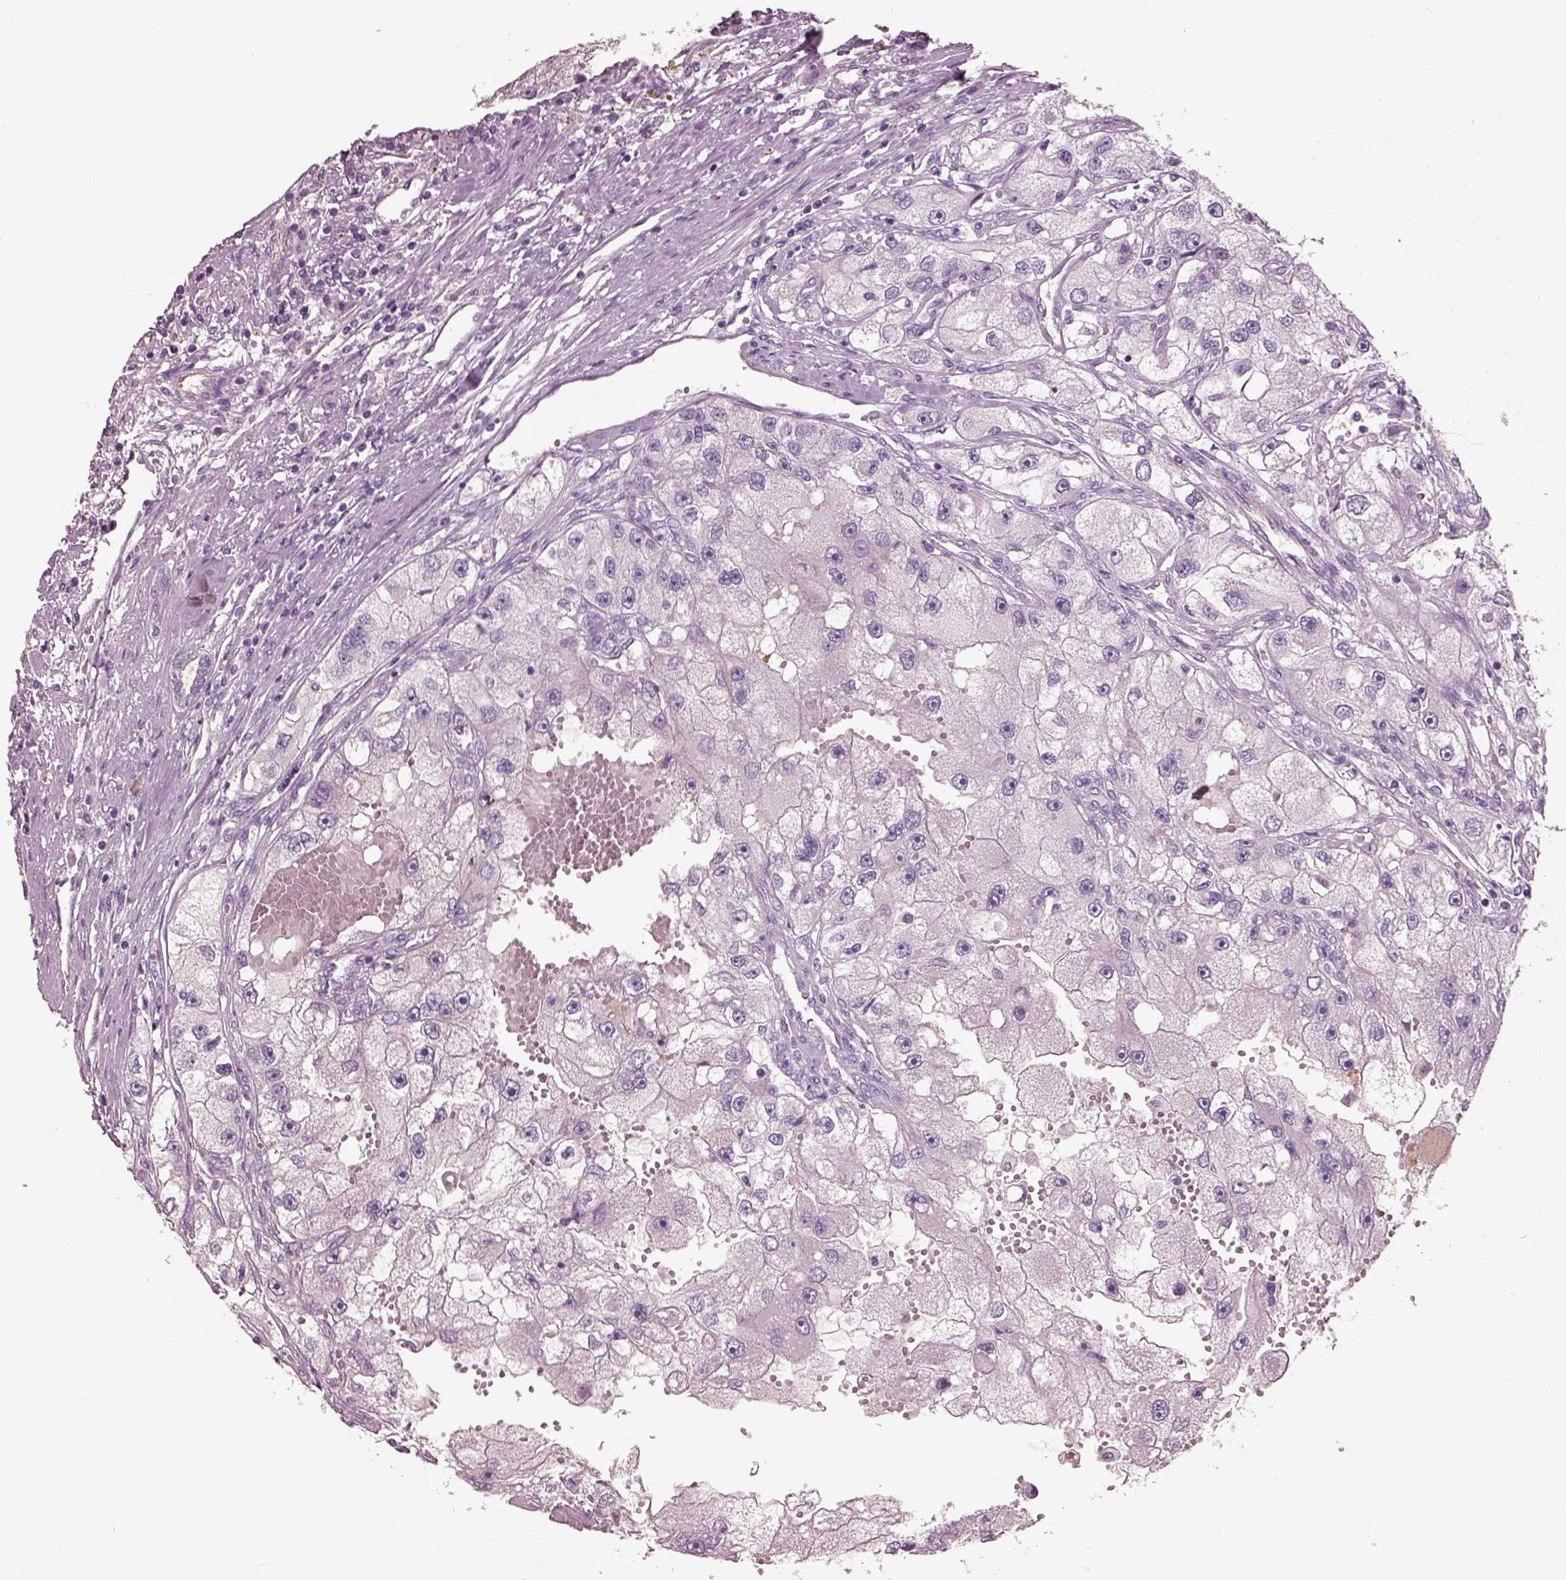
{"staining": {"intensity": "negative", "quantity": "none", "location": "none"}, "tissue": "renal cancer", "cell_type": "Tumor cells", "image_type": "cancer", "snomed": [{"axis": "morphology", "description": "Adenocarcinoma, NOS"}, {"axis": "topography", "description": "Kidney"}], "caption": "There is no significant expression in tumor cells of renal adenocarcinoma.", "gene": "IGLL1", "patient": {"sex": "male", "age": 63}}